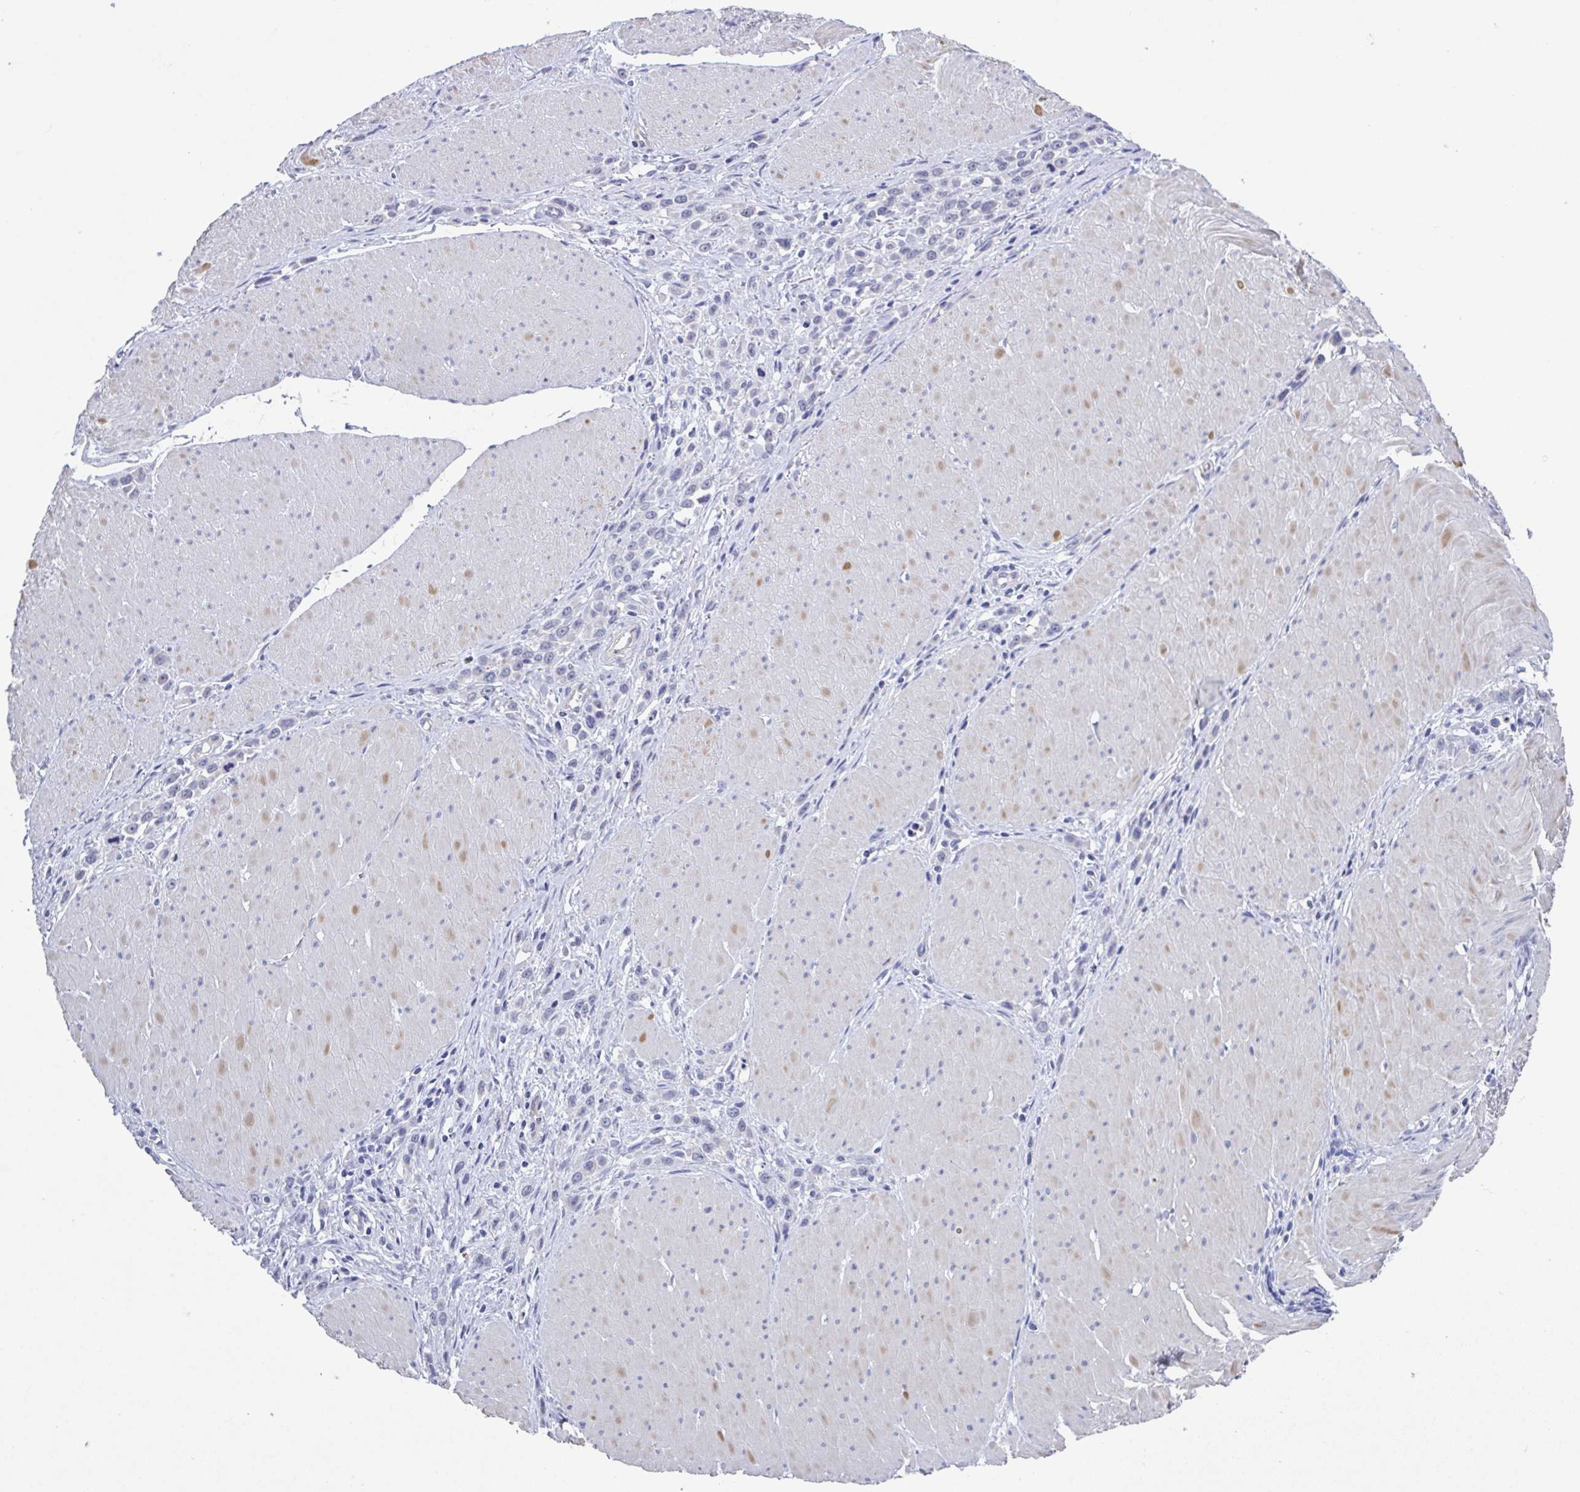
{"staining": {"intensity": "negative", "quantity": "none", "location": "none"}, "tissue": "stomach cancer", "cell_type": "Tumor cells", "image_type": "cancer", "snomed": [{"axis": "morphology", "description": "Adenocarcinoma, NOS"}, {"axis": "topography", "description": "Stomach"}], "caption": "The micrograph shows no staining of tumor cells in stomach adenocarcinoma.", "gene": "TEX12", "patient": {"sex": "male", "age": 47}}